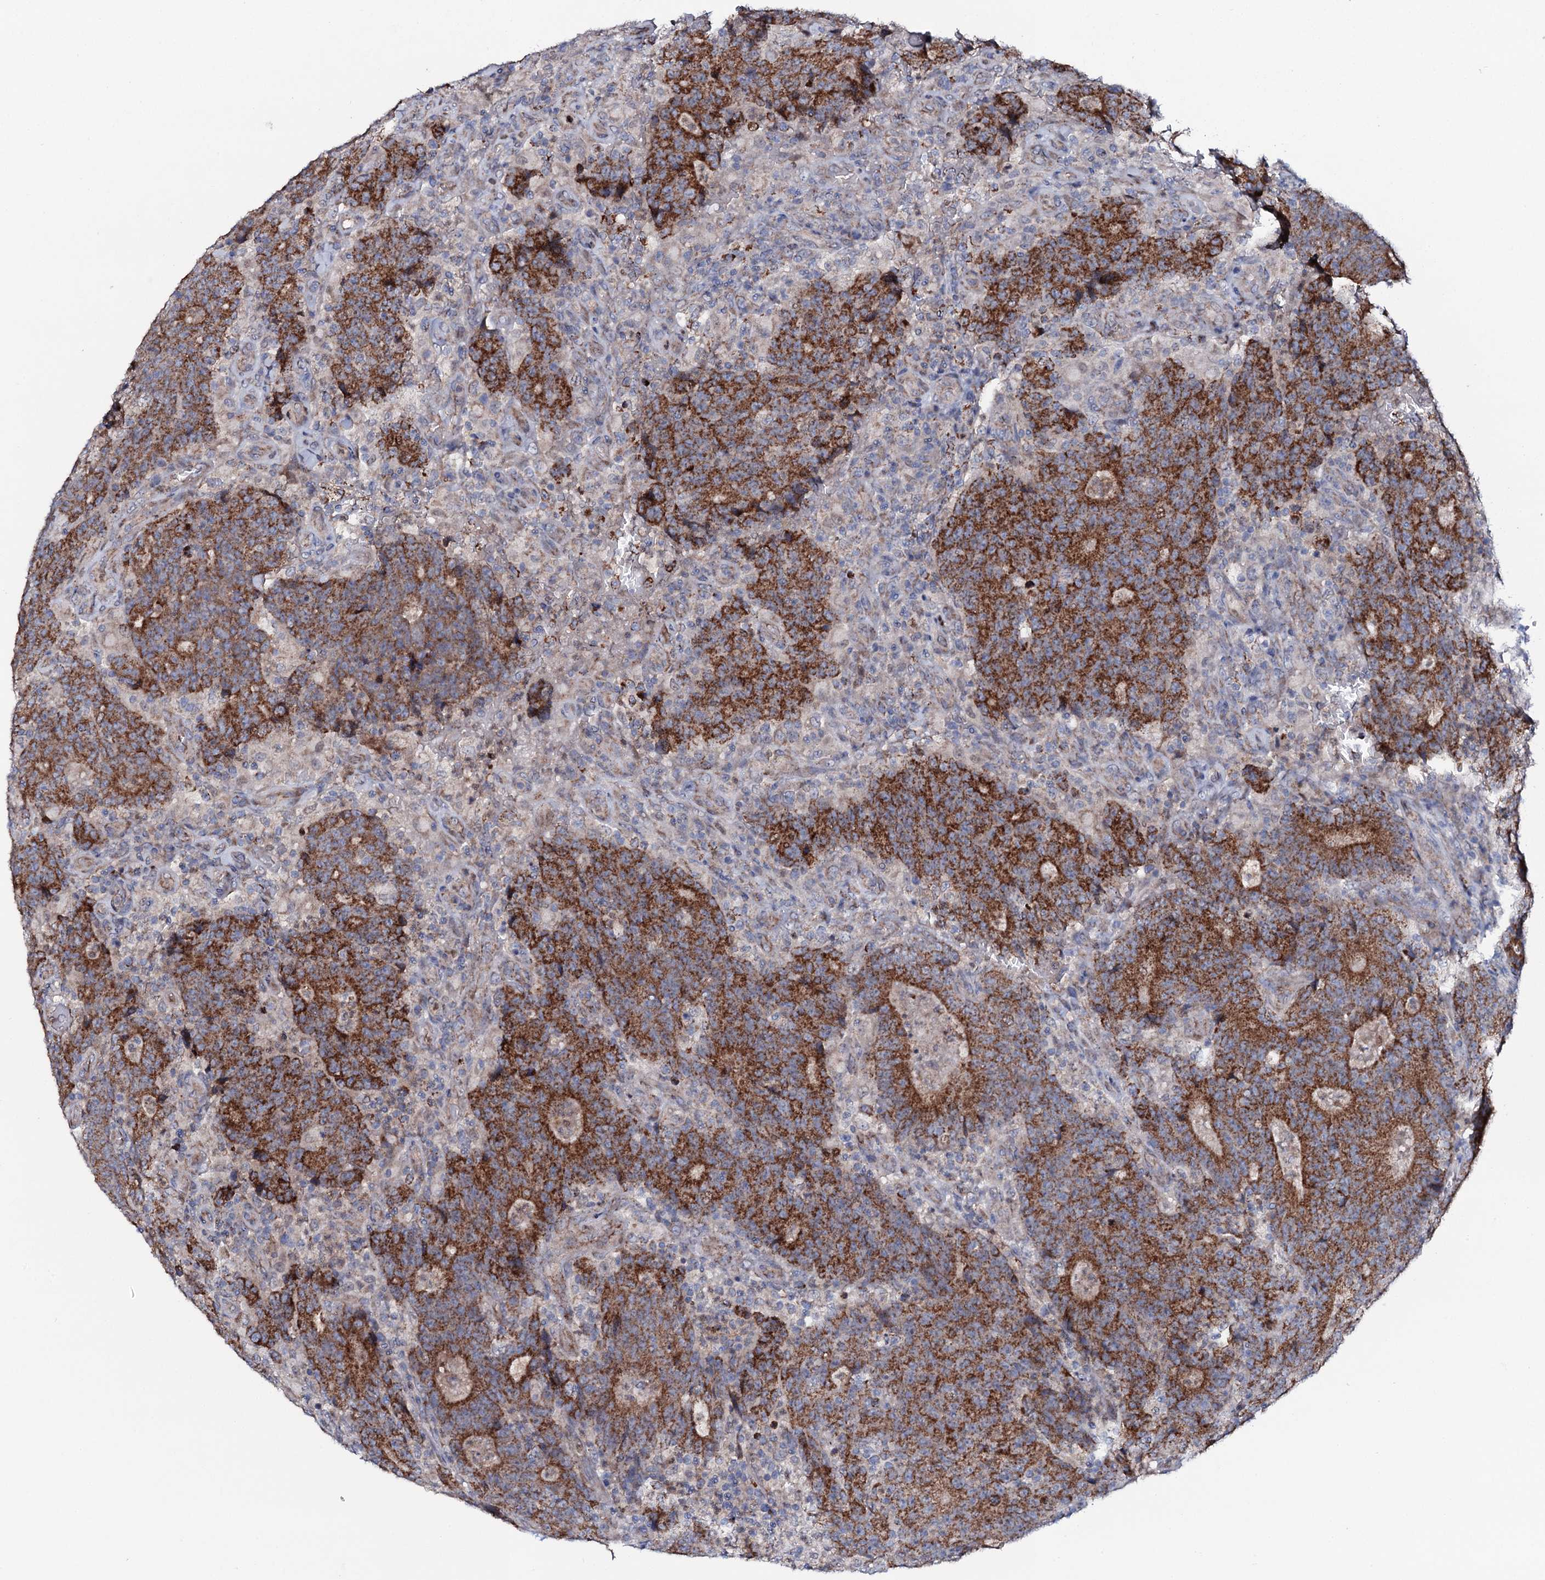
{"staining": {"intensity": "strong", "quantity": ">75%", "location": "cytoplasmic/membranous"}, "tissue": "colorectal cancer", "cell_type": "Tumor cells", "image_type": "cancer", "snomed": [{"axis": "morphology", "description": "Adenocarcinoma, NOS"}, {"axis": "topography", "description": "Colon"}], "caption": "There is high levels of strong cytoplasmic/membranous positivity in tumor cells of colorectal cancer (adenocarcinoma), as demonstrated by immunohistochemical staining (brown color).", "gene": "PPP1R3D", "patient": {"sex": "female", "age": 75}}